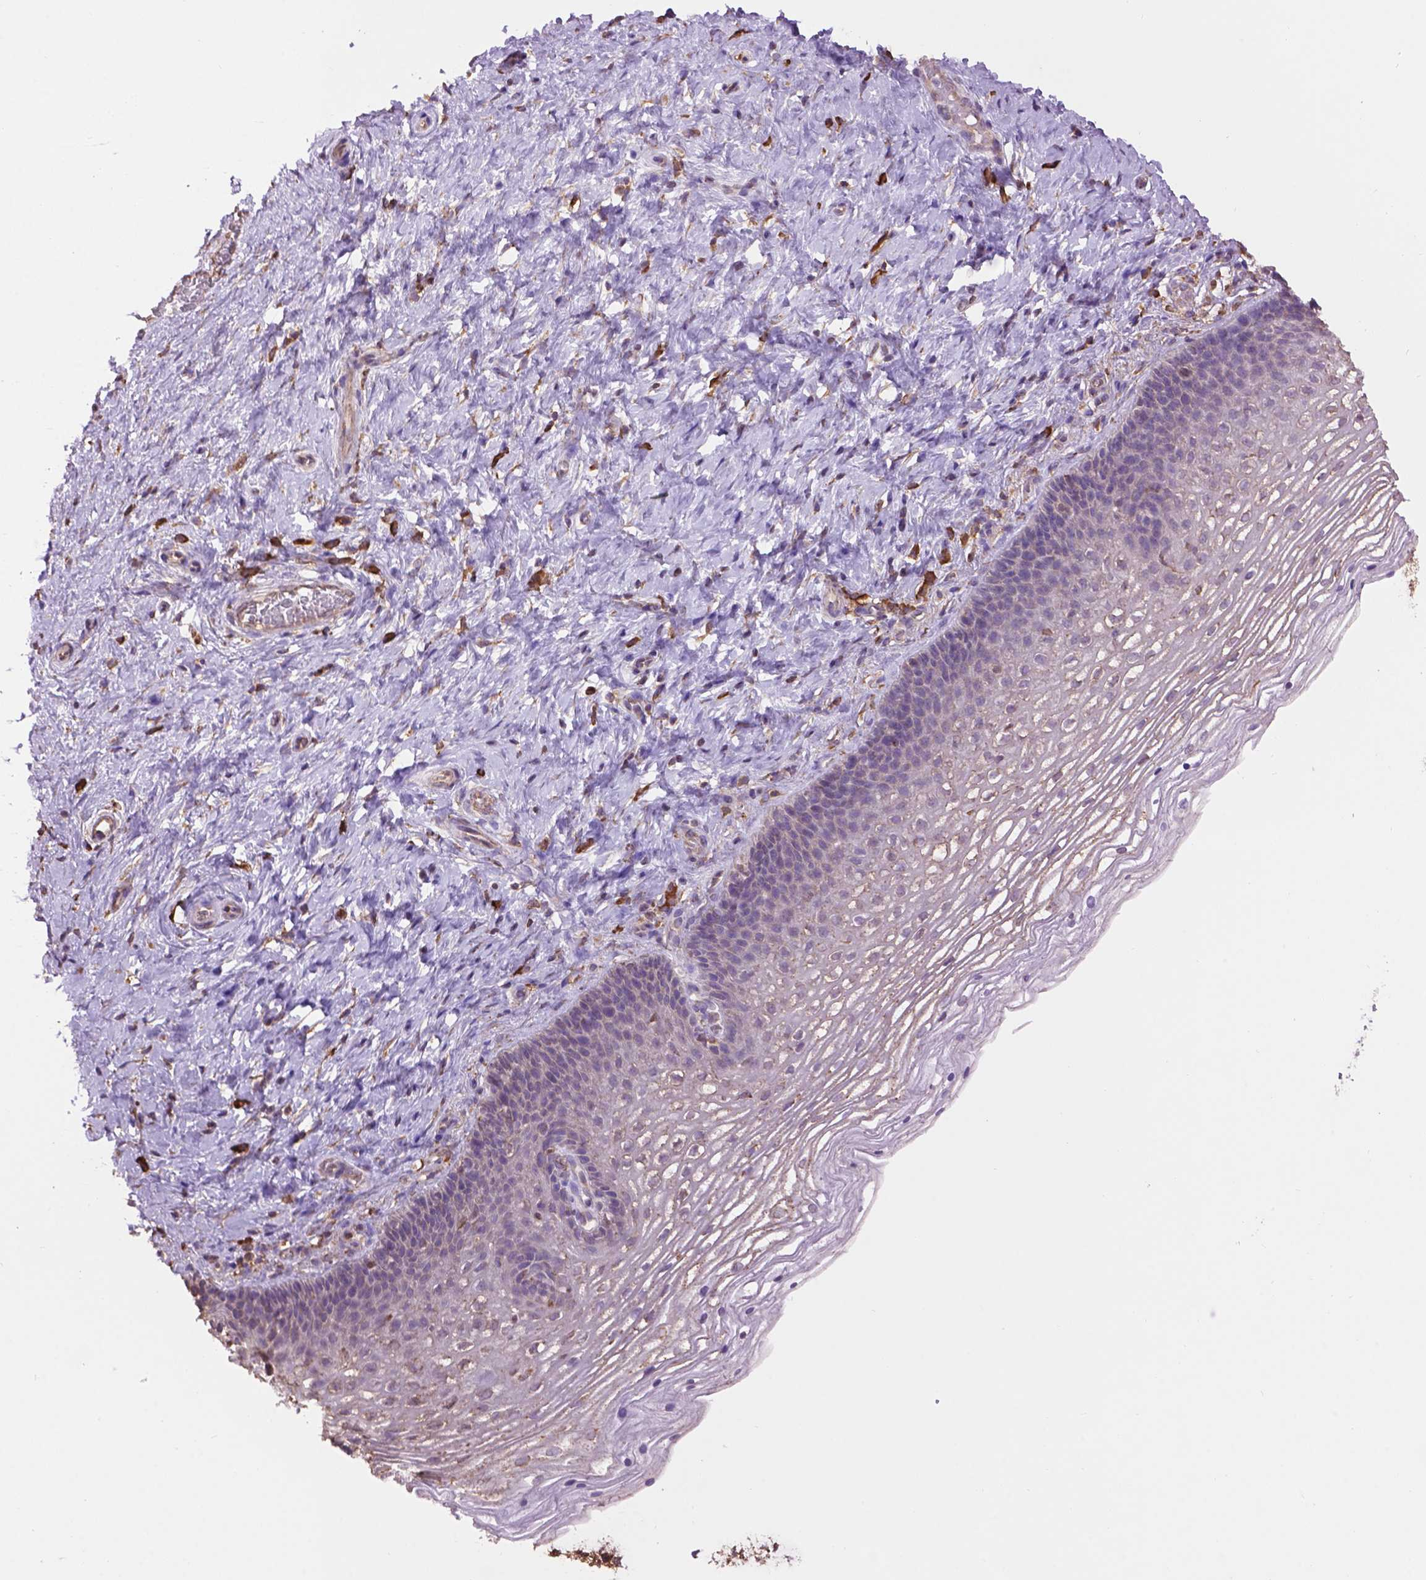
{"staining": {"intensity": "weak", "quantity": "<25%", "location": "cytoplasmic/membranous"}, "tissue": "cervix", "cell_type": "Glandular cells", "image_type": "normal", "snomed": [{"axis": "morphology", "description": "Normal tissue, NOS"}, {"axis": "topography", "description": "Cervix"}], "caption": "IHC of normal human cervix shows no staining in glandular cells.", "gene": "PPP2R5E", "patient": {"sex": "female", "age": 34}}